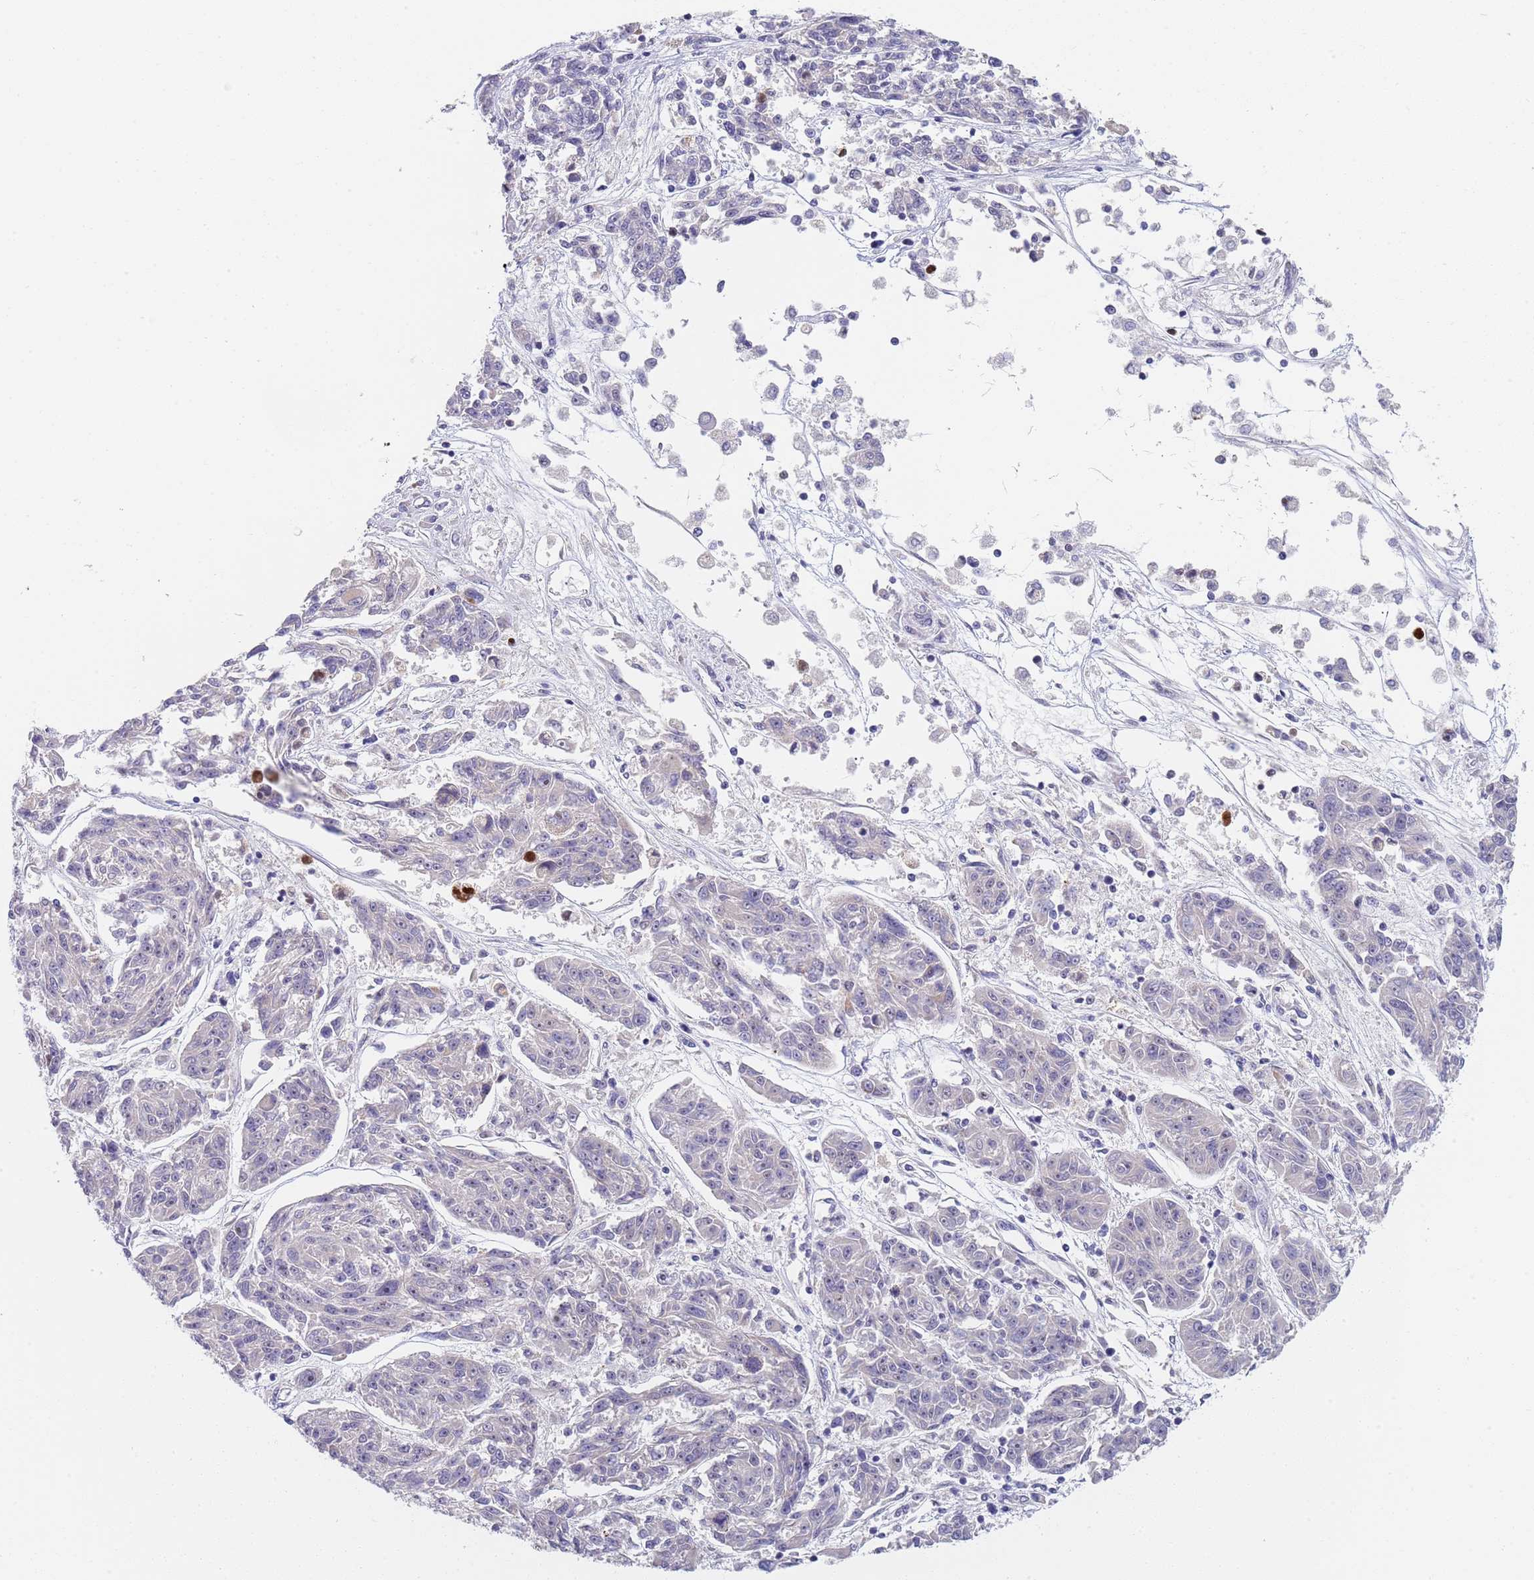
{"staining": {"intensity": "negative", "quantity": "none", "location": "none"}, "tissue": "melanoma", "cell_type": "Tumor cells", "image_type": "cancer", "snomed": [{"axis": "morphology", "description": "Malignant melanoma, NOS"}, {"axis": "topography", "description": "Skin"}], "caption": "Photomicrograph shows no significant protein staining in tumor cells of malignant melanoma.", "gene": "PLCL2", "patient": {"sex": "male", "age": 53}}